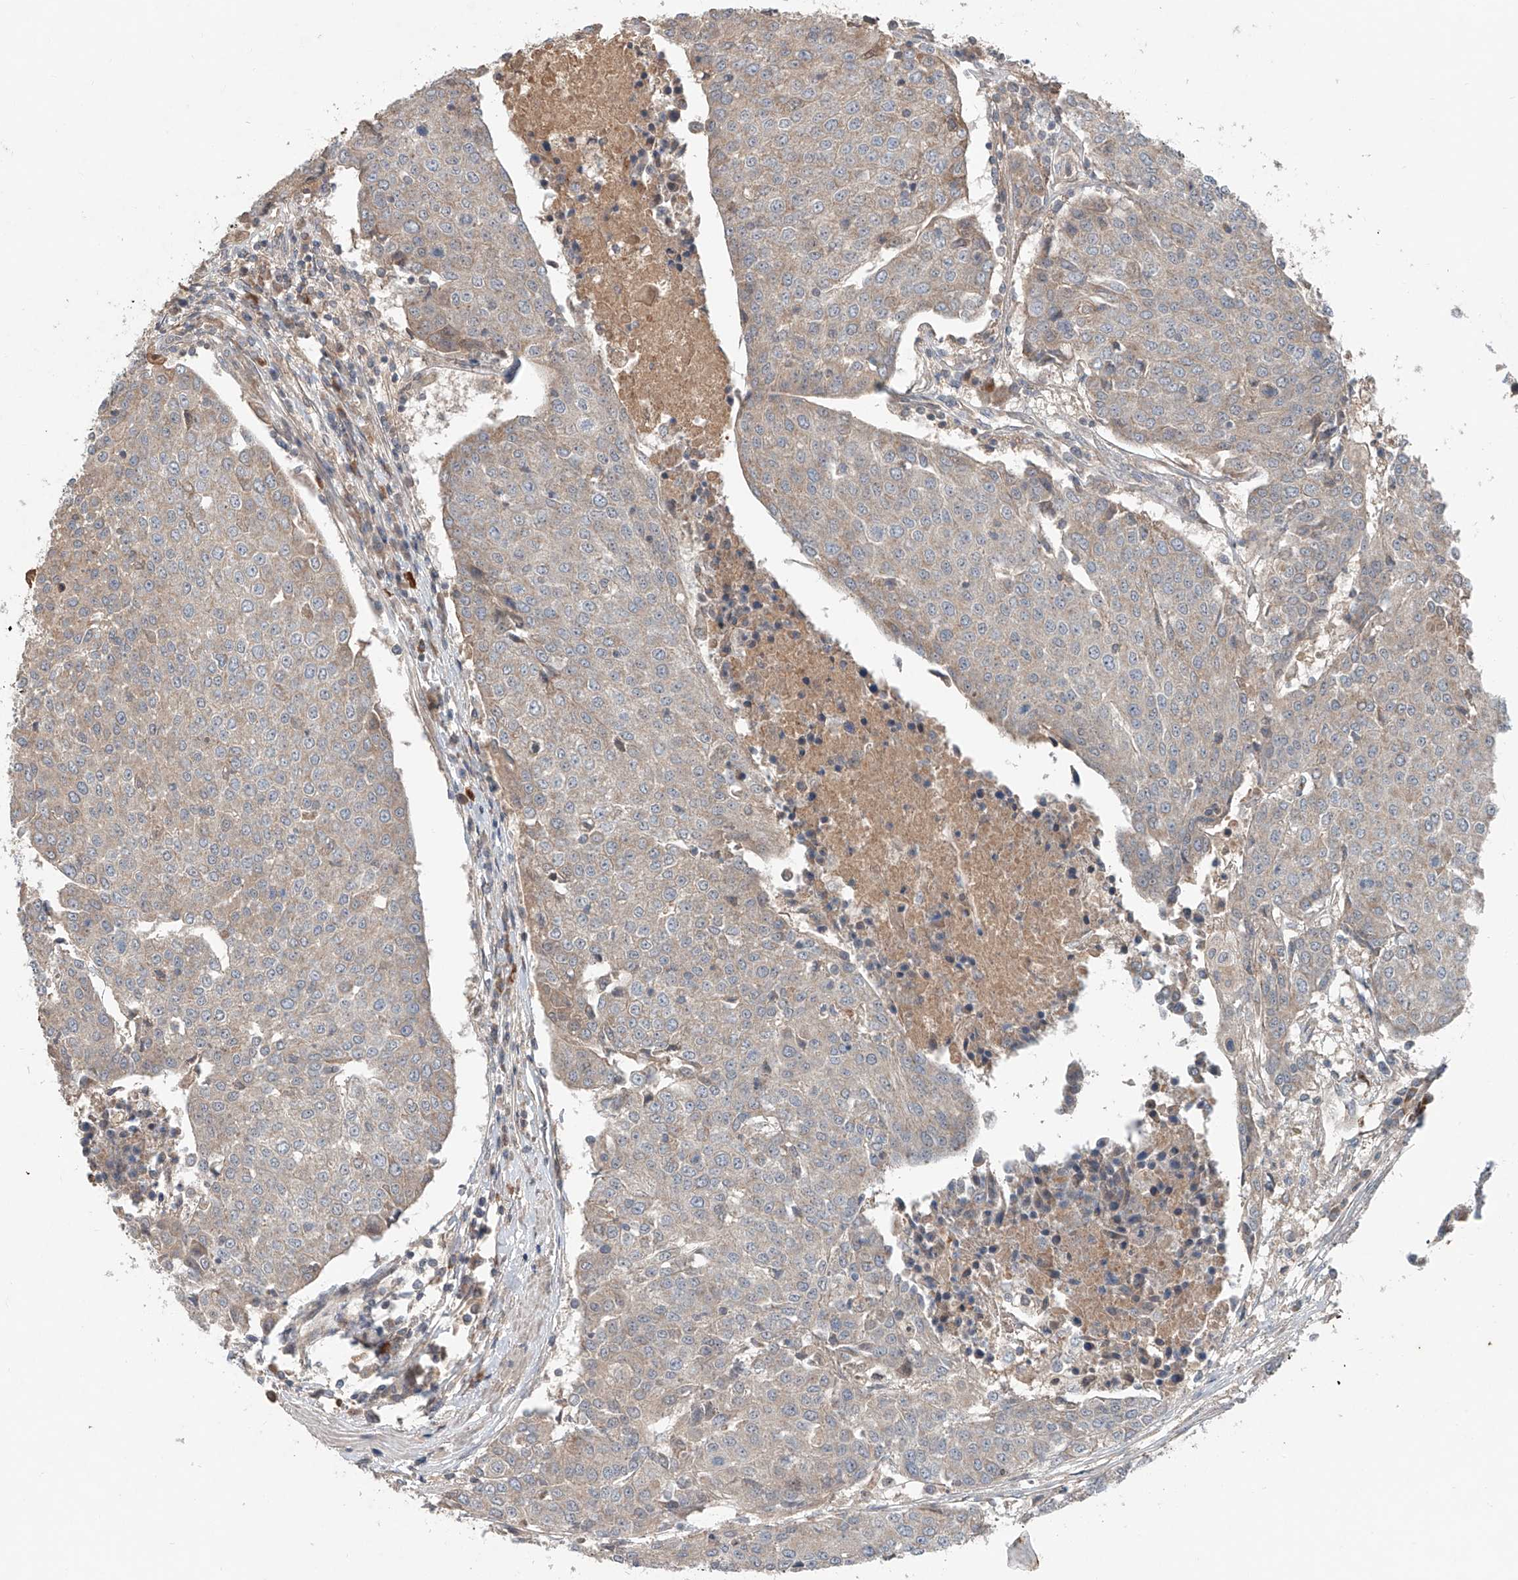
{"staining": {"intensity": "weak", "quantity": "25%-75%", "location": "cytoplasmic/membranous"}, "tissue": "urothelial cancer", "cell_type": "Tumor cells", "image_type": "cancer", "snomed": [{"axis": "morphology", "description": "Urothelial carcinoma, High grade"}, {"axis": "topography", "description": "Urinary bladder"}], "caption": "IHC staining of high-grade urothelial carcinoma, which displays low levels of weak cytoplasmic/membranous positivity in about 25%-75% of tumor cells indicating weak cytoplasmic/membranous protein positivity. The staining was performed using DAB (3,3'-diaminobenzidine) (brown) for protein detection and nuclei were counterstained in hematoxylin (blue).", "gene": "ADAM23", "patient": {"sex": "female", "age": 85}}